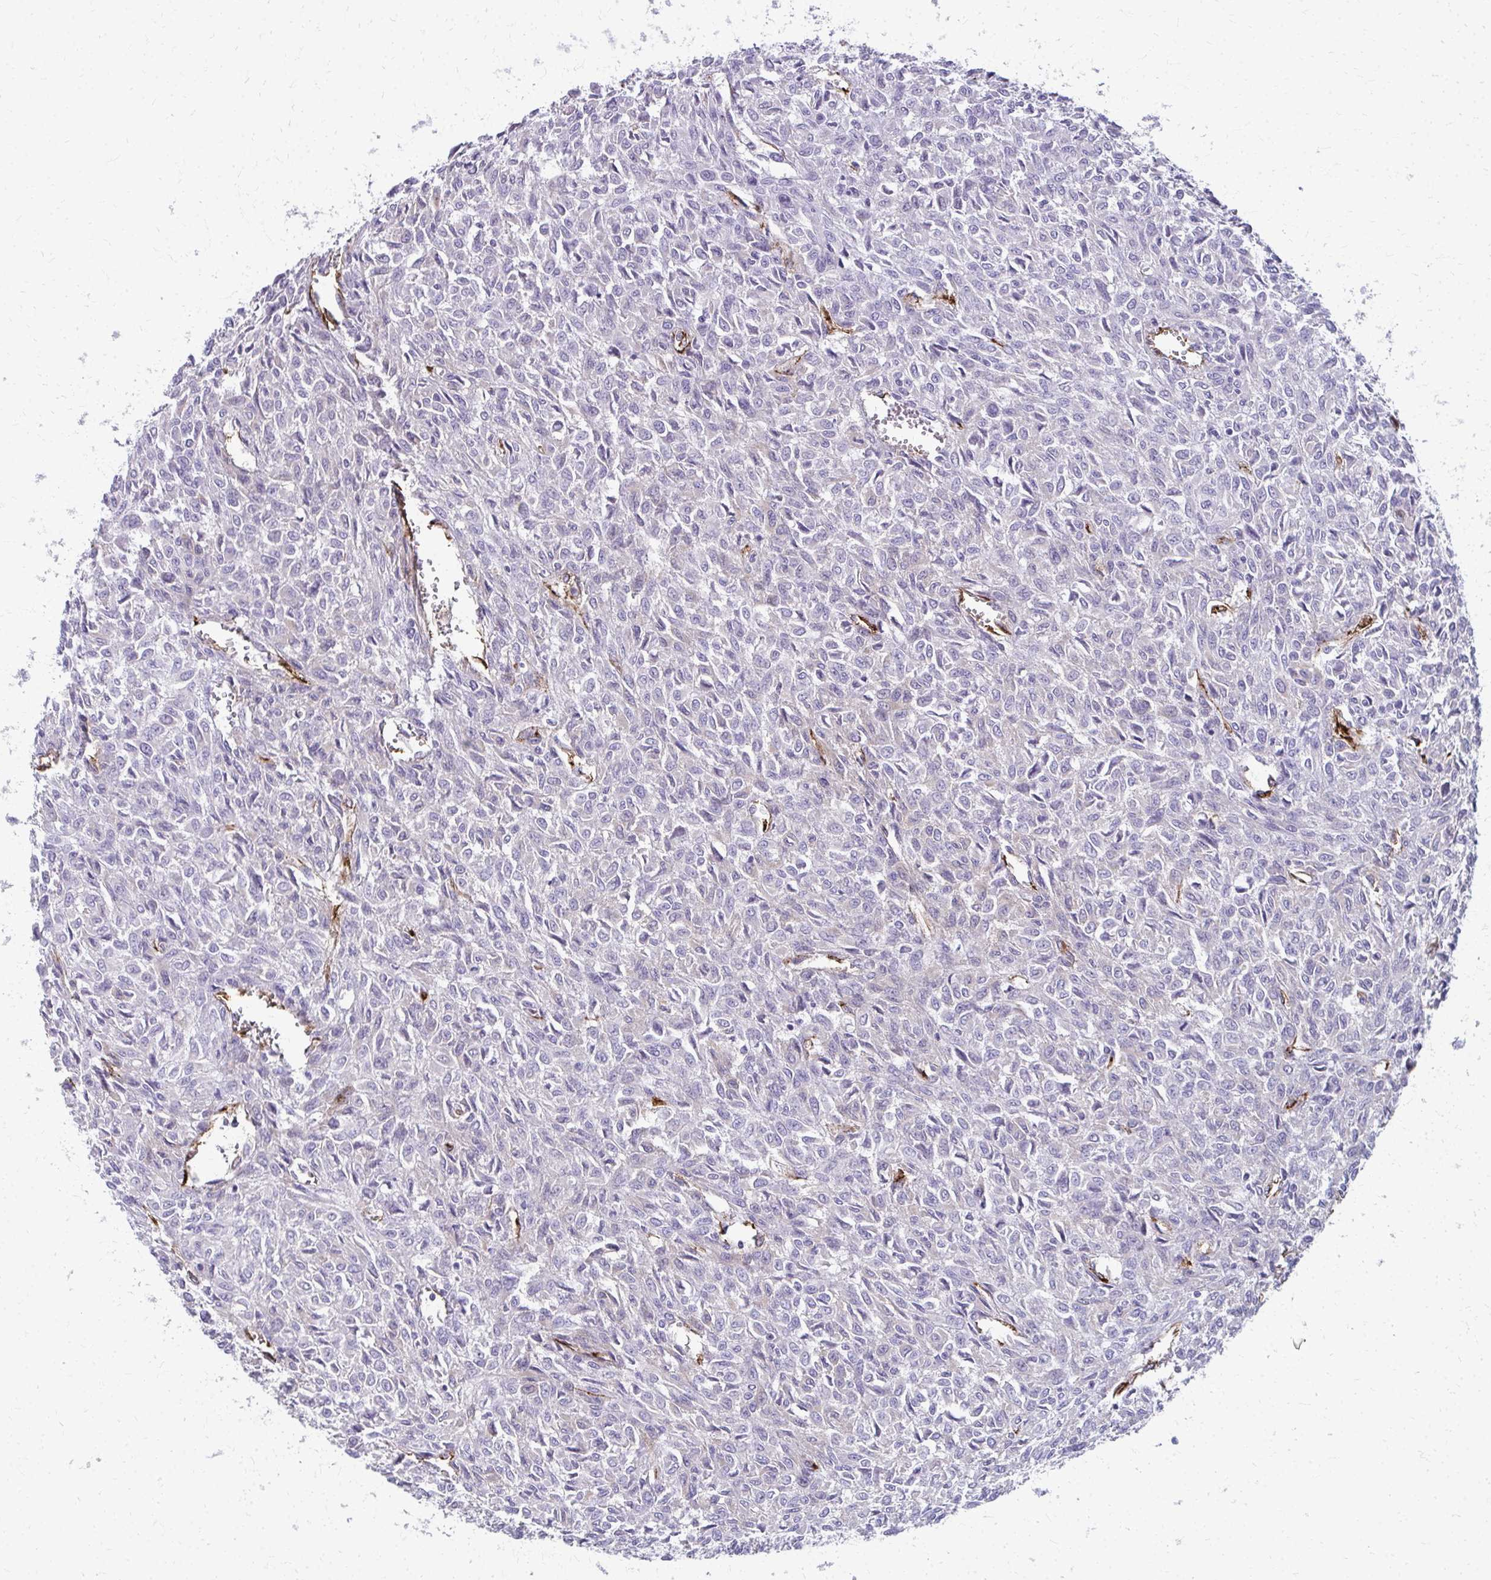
{"staining": {"intensity": "negative", "quantity": "none", "location": "none"}, "tissue": "renal cancer", "cell_type": "Tumor cells", "image_type": "cancer", "snomed": [{"axis": "morphology", "description": "Adenocarcinoma, NOS"}, {"axis": "topography", "description": "Kidney"}], "caption": "An immunohistochemistry histopathology image of adenocarcinoma (renal) is shown. There is no staining in tumor cells of adenocarcinoma (renal).", "gene": "ADIPOQ", "patient": {"sex": "male", "age": 58}}